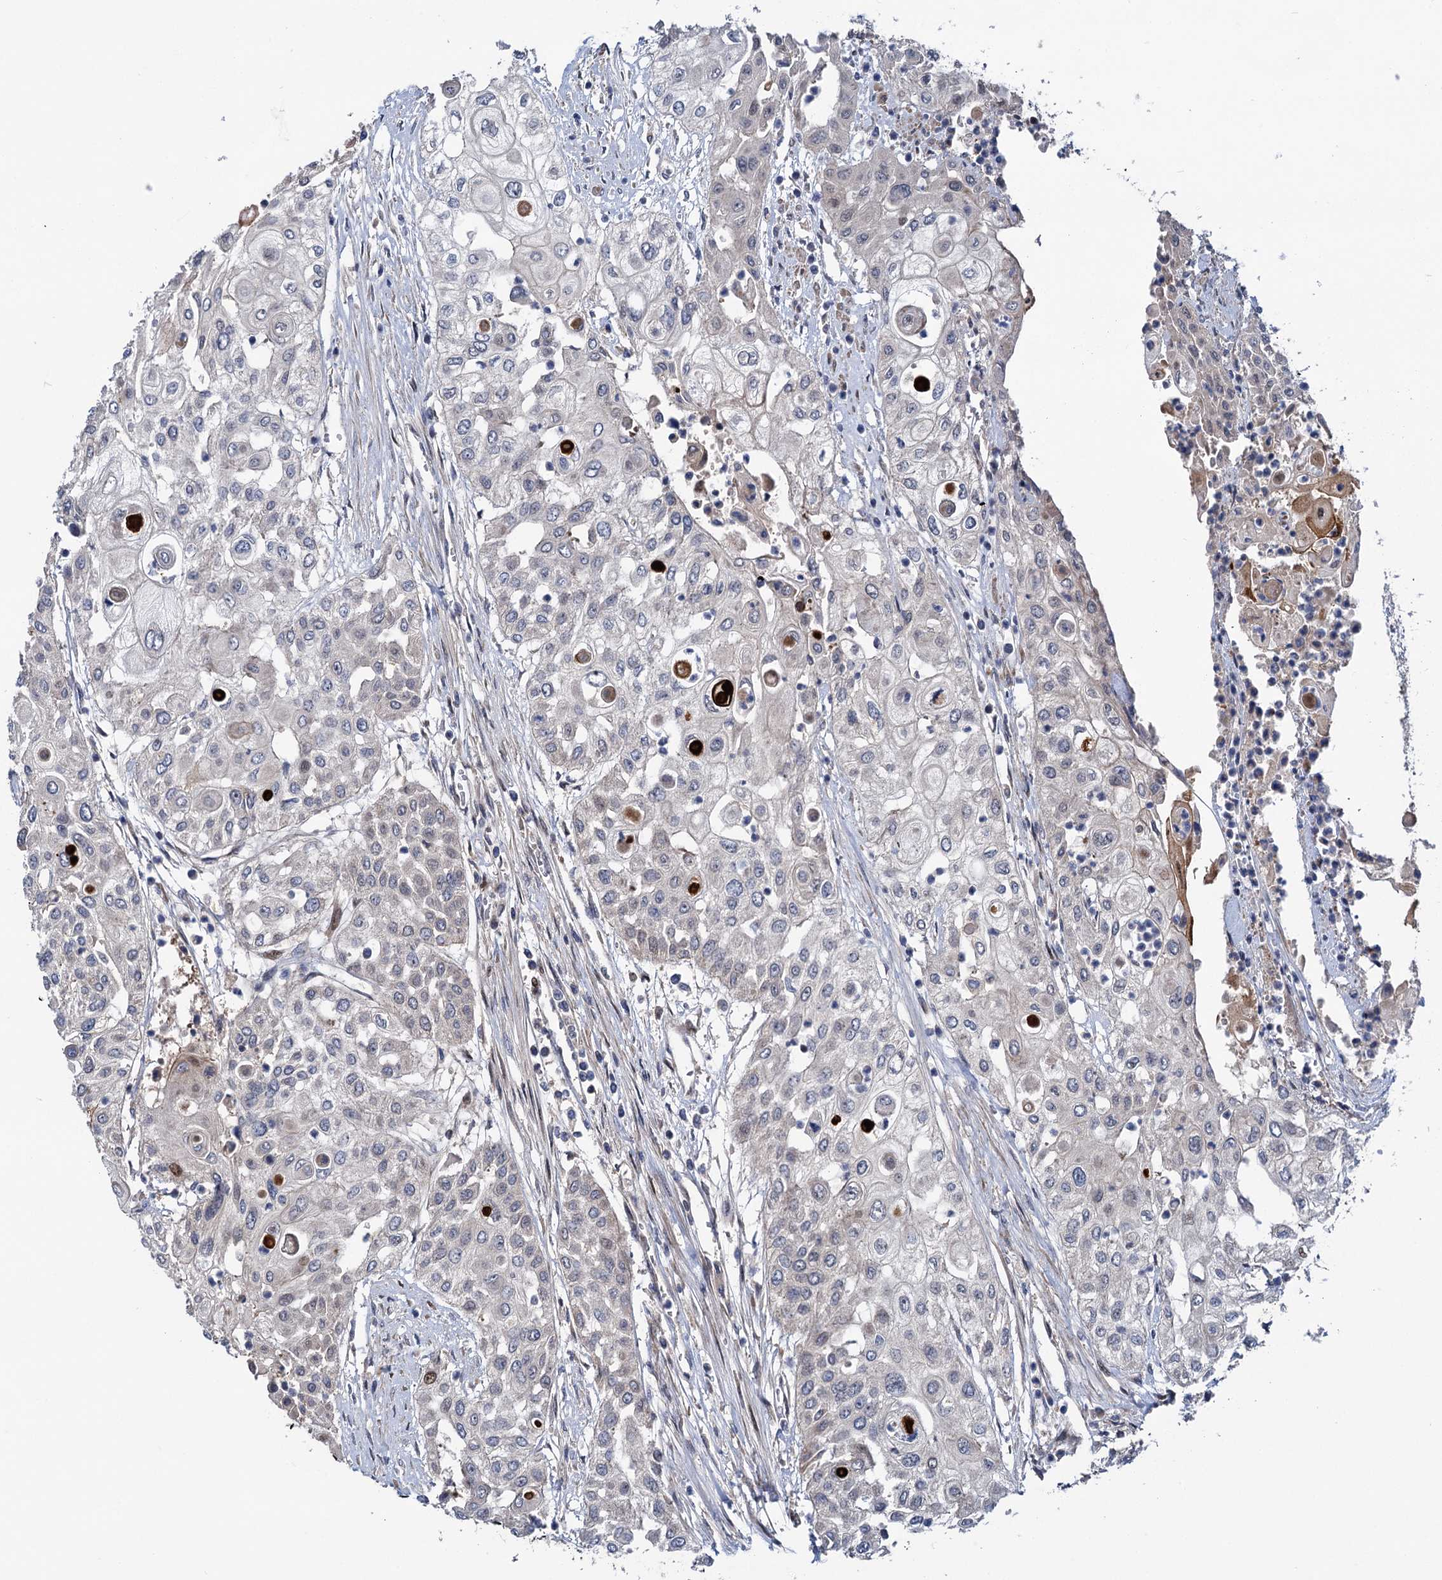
{"staining": {"intensity": "negative", "quantity": "none", "location": "none"}, "tissue": "urothelial cancer", "cell_type": "Tumor cells", "image_type": "cancer", "snomed": [{"axis": "morphology", "description": "Urothelial carcinoma, High grade"}, {"axis": "topography", "description": "Urinary bladder"}], "caption": "This is a histopathology image of immunohistochemistry (IHC) staining of urothelial cancer, which shows no staining in tumor cells.", "gene": "UBR1", "patient": {"sex": "female", "age": 79}}